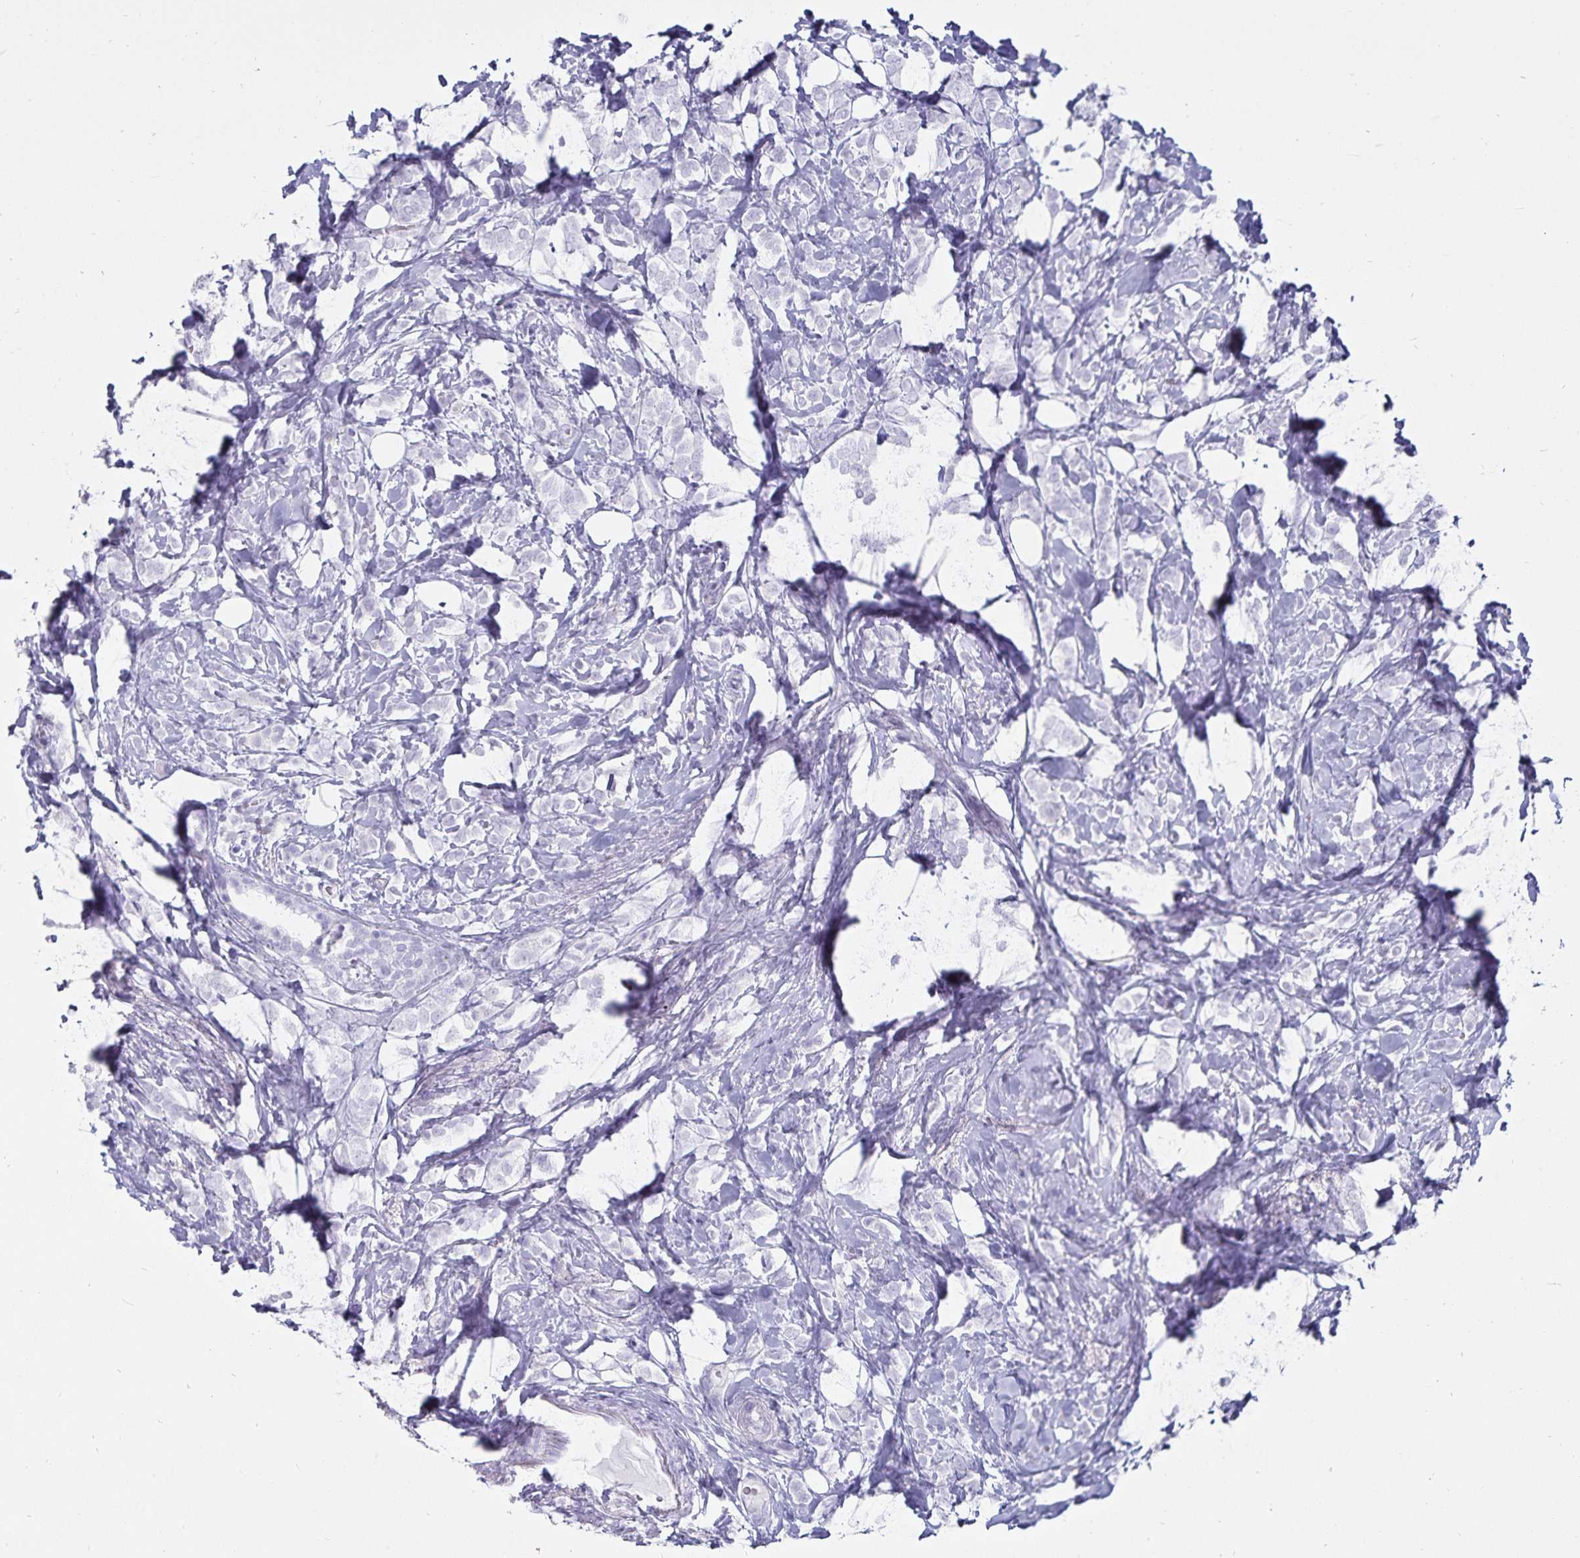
{"staining": {"intensity": "negative", "quantity": "none", "location": "none"}, "tissue": "breast cancer", "cell_type": "Tumor cells", "image_type": "cancer", "snomed": [{"axis": "morphology", "description": "Lobular carcinoma"}, {"axis": "topography", "description": "Breast"}], "caption": "A photomicrograph of breast cancer (lobular carcinoma) stained for a protein demonstrates no brown staining in tumor cells.", "gene": "DEFA6", "patient": {"sex": "female", "age": 49}}